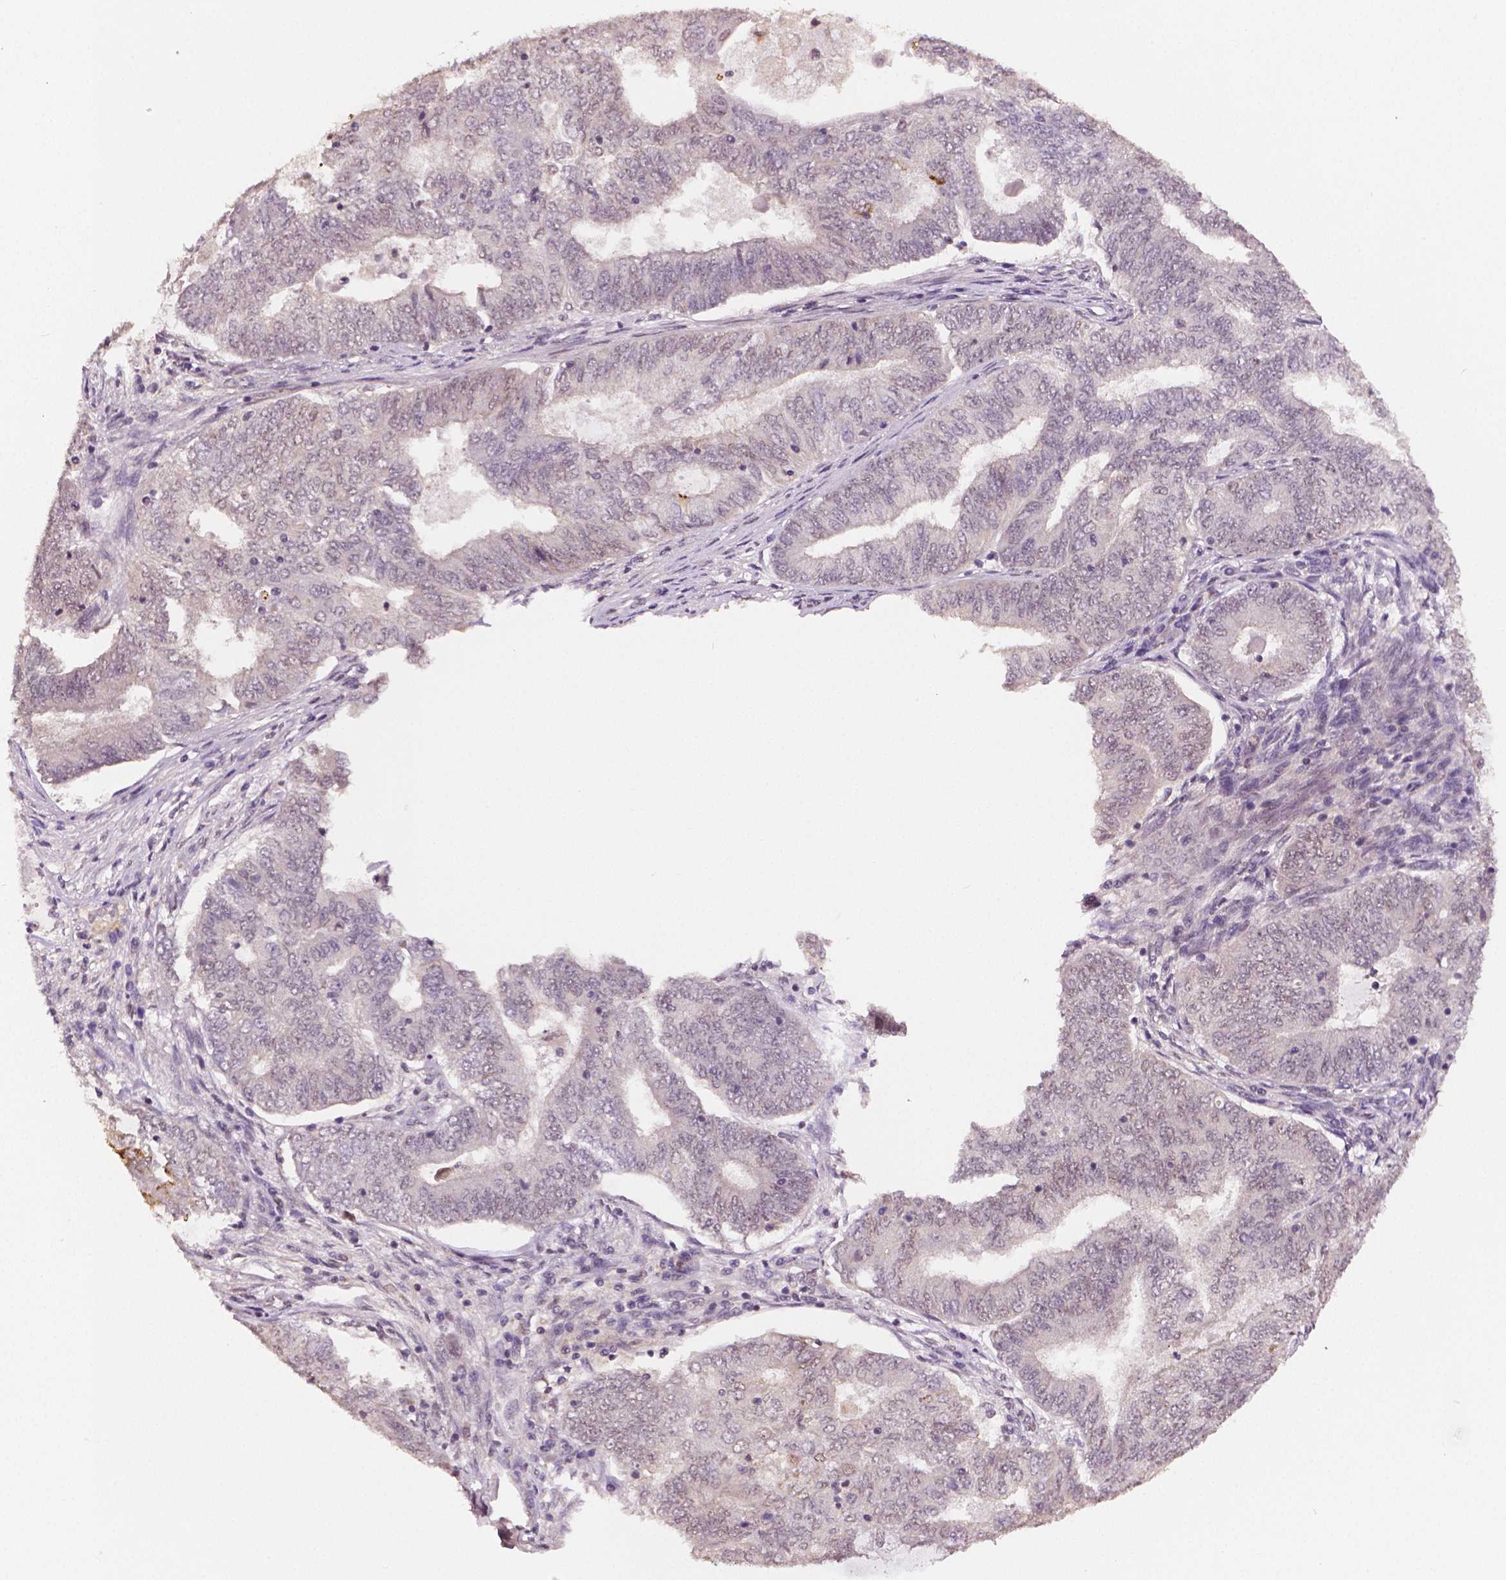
{"staining": {"intensity": "negative", "quantity": "none", "location": "none"}, "tissue": "endometrial cancer", "cell_type": "Tumor cells", "image_type": "cancer", "snomed": [{"axis": "morphology", "description": "Adenocarcinoma, NOS"}, {"axis": "topography", "description": "Endometrium"}], "caption": "Endometrial cancer was stained to show a protein in brown. There is no significant positivity in tumor cells.", "gene": "STAT3", "patient": {"sex": "female", "age": 62}}